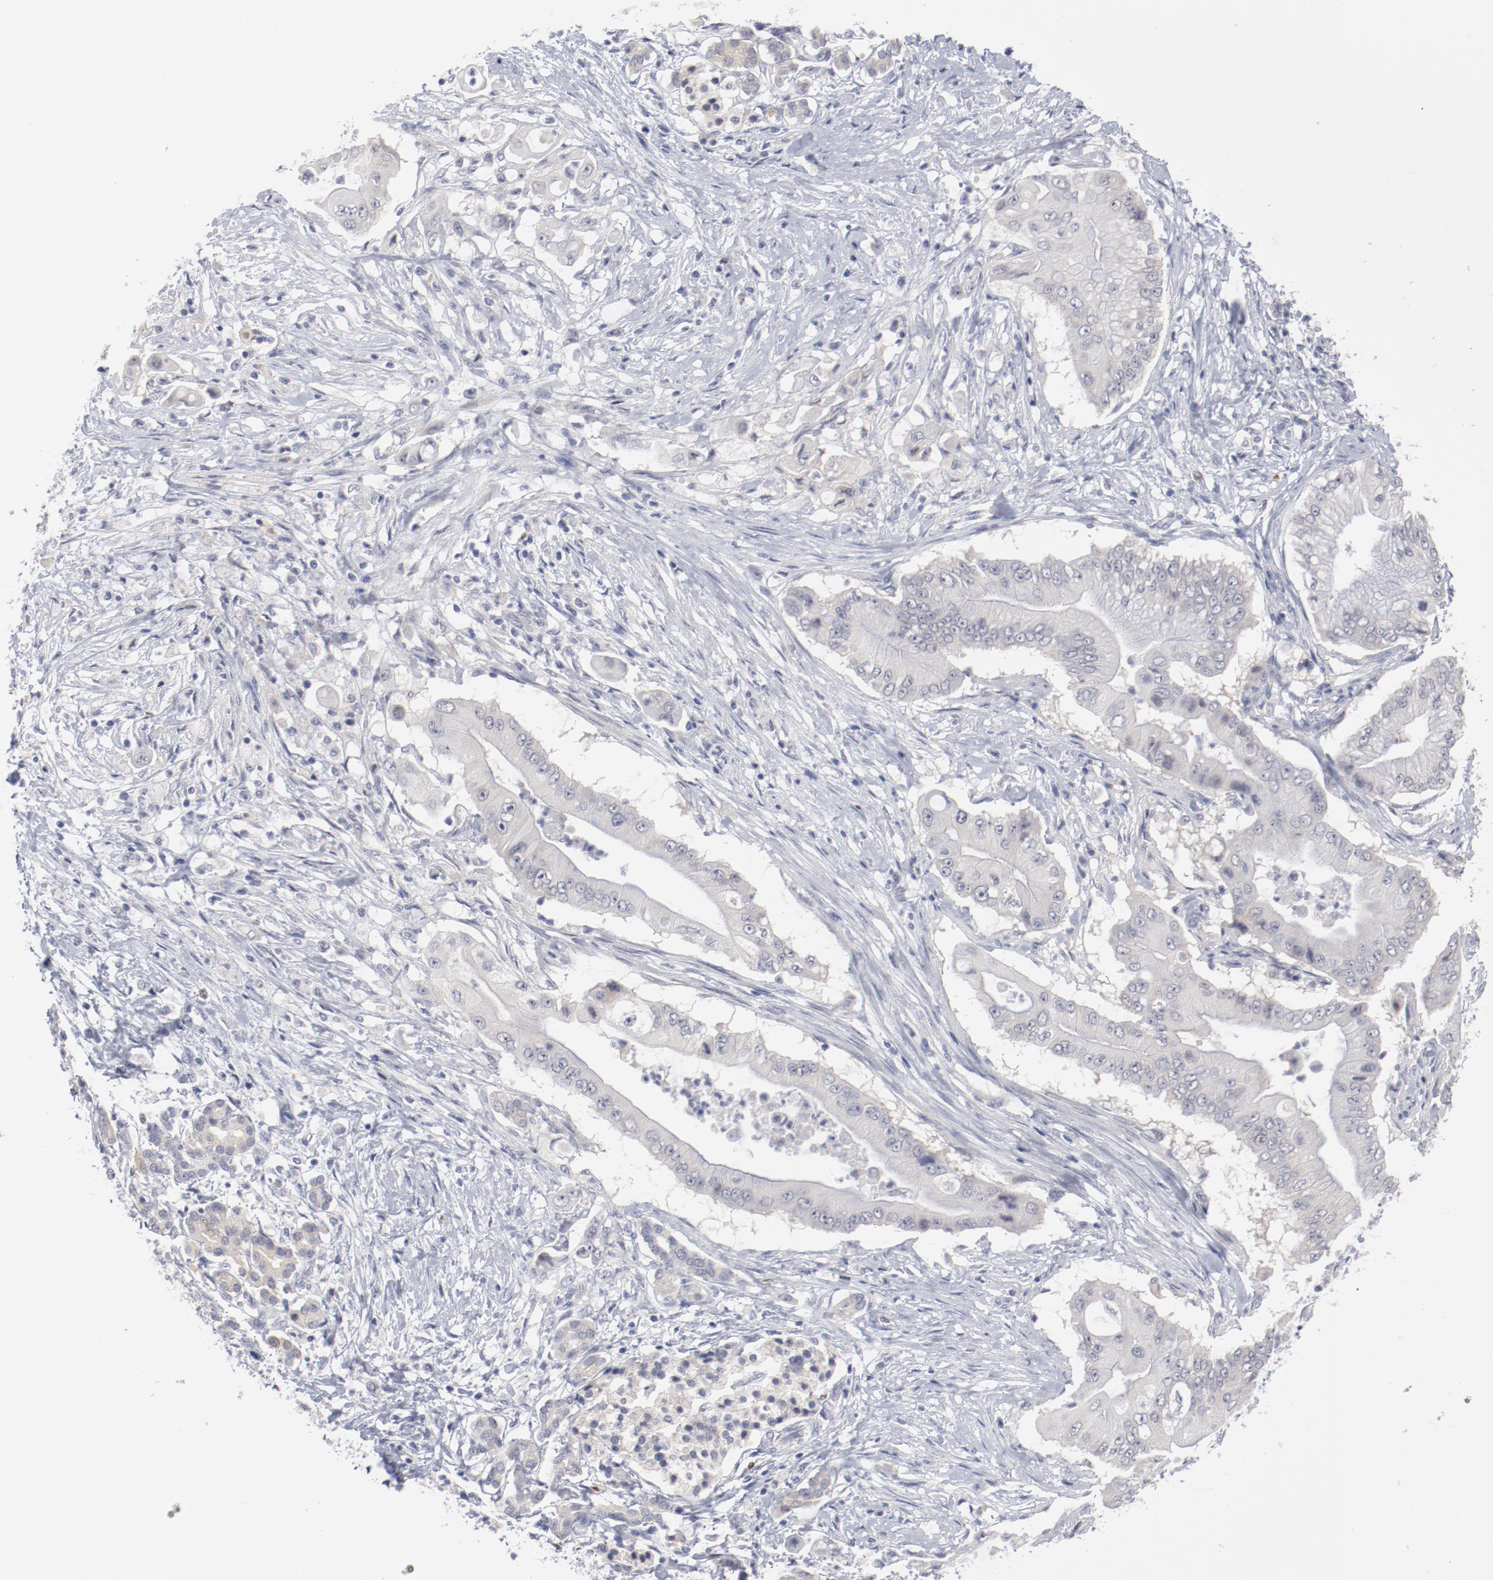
{"staining": {"intensity": "negative", "quantity": "none", "location": "none"}, "tissue": "pancreatic cancer", "cell_type": "Tumor cells", "image_type": "cancer", "snomed": [{"axis": "morphology", "description": "Adenocarcinoma, NOS"}, {"axis": "topography", "description": "Pancreas"}], "caption": "An immunohistochemistry histopathology image of pancreatic cancer is shown. There is no staining in tumor cells of pancreatic cancer.", "gene": "SH3BGR", "patient": {"sex": "male", "age": 62}}